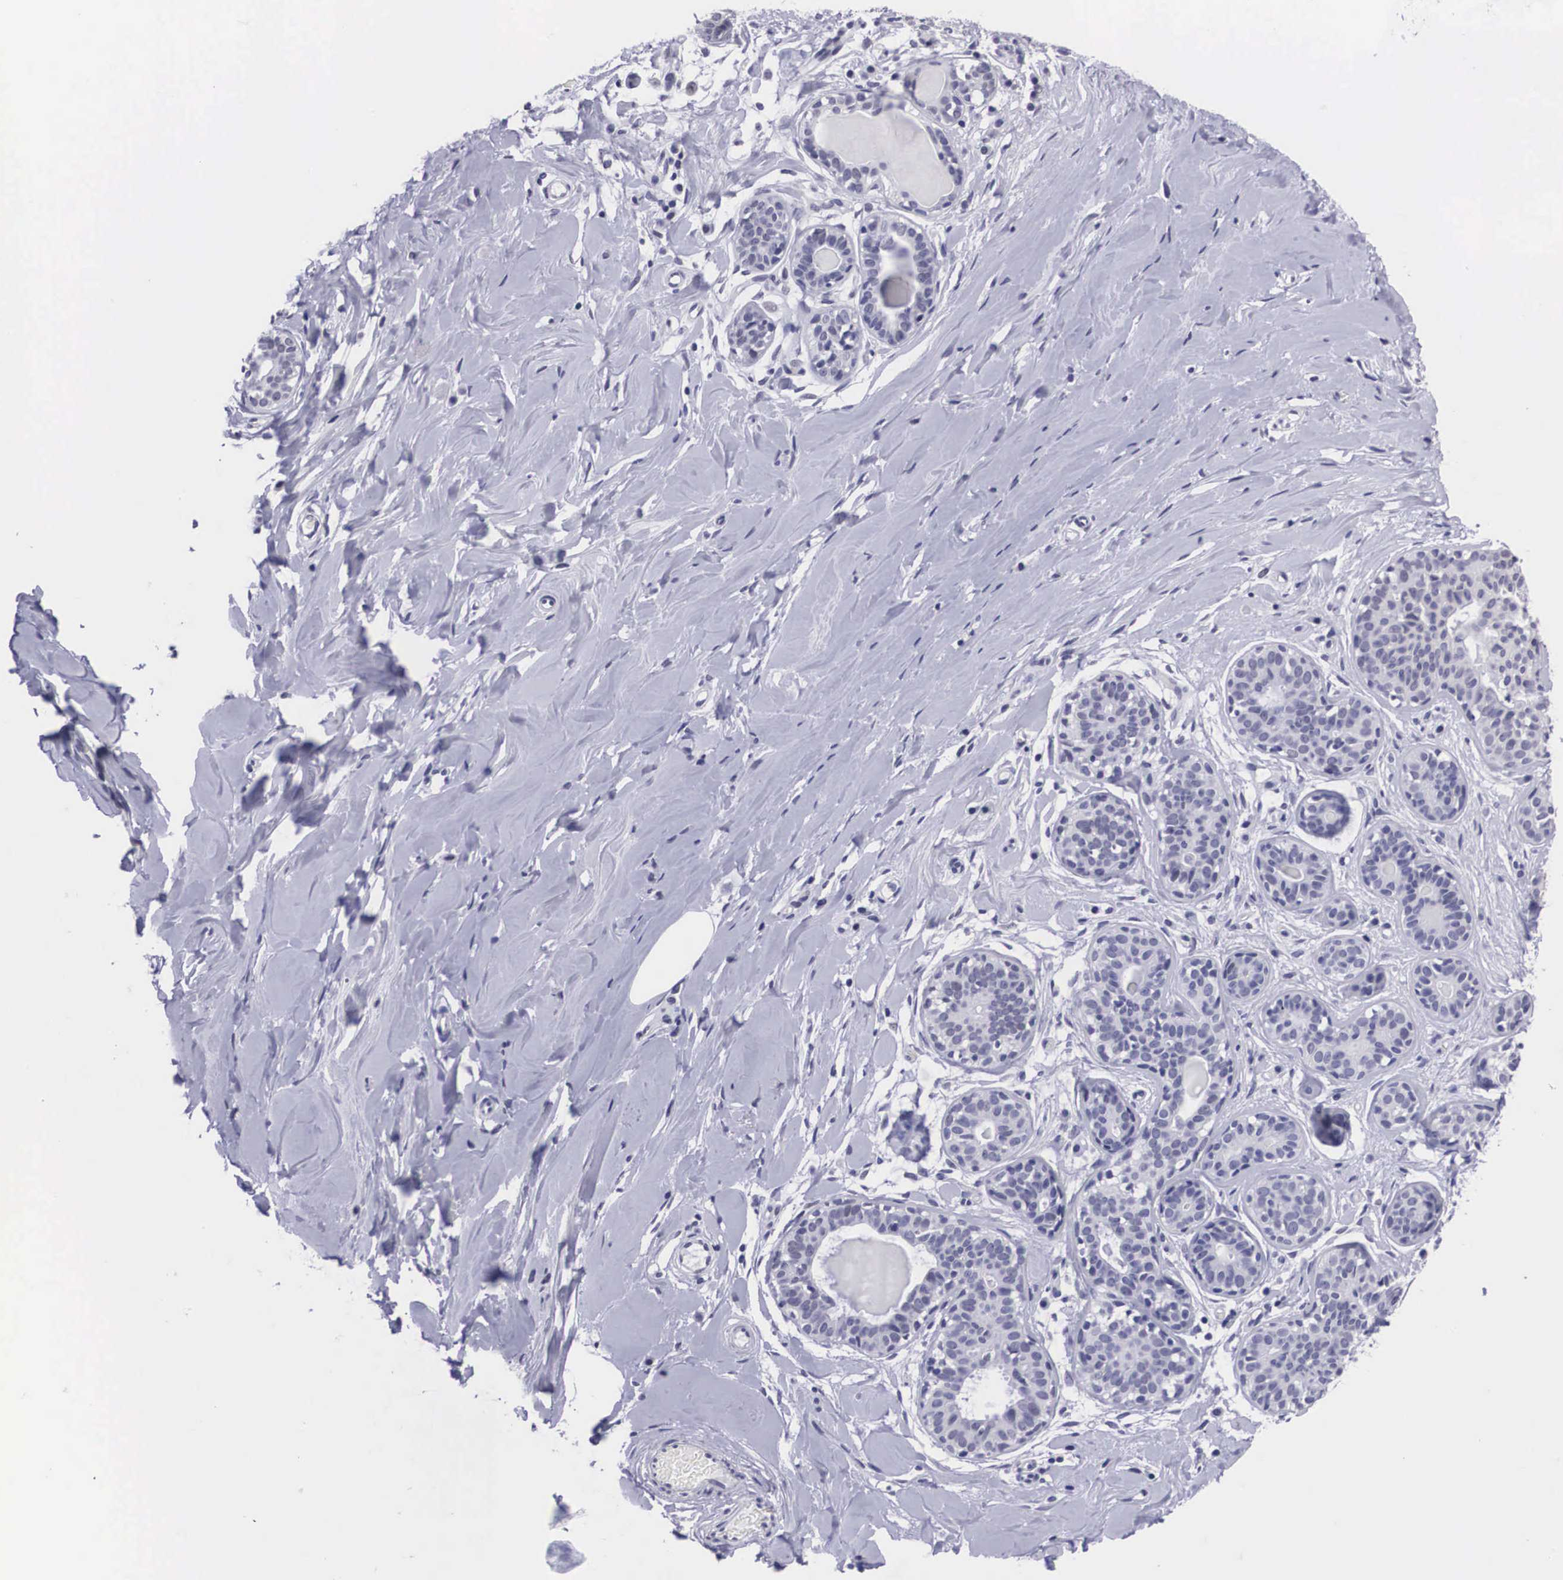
{"staining": {"intensity": "negative", "quantity": "none", "location": "none"}, "tissue": "breast", "cell_type": "Adipocytes", "image_type": "normal", "snomed": [{"axis": "morphology", "description": "Normal tissue, NOS"}, {"axis": "topography", "description": "Breast"}], "caption": "IHC of normal human breast reveals no positivity in adipocytes. The staining was performed using DAB (3,3'-diaminobenzidine) to visualize the protein expression in brown, while the nuclei were stained in blue with hematoxylin (Magnification: 20x).", "gene": "C22orf31", "patient": {"sex": "female", "age": 44}}